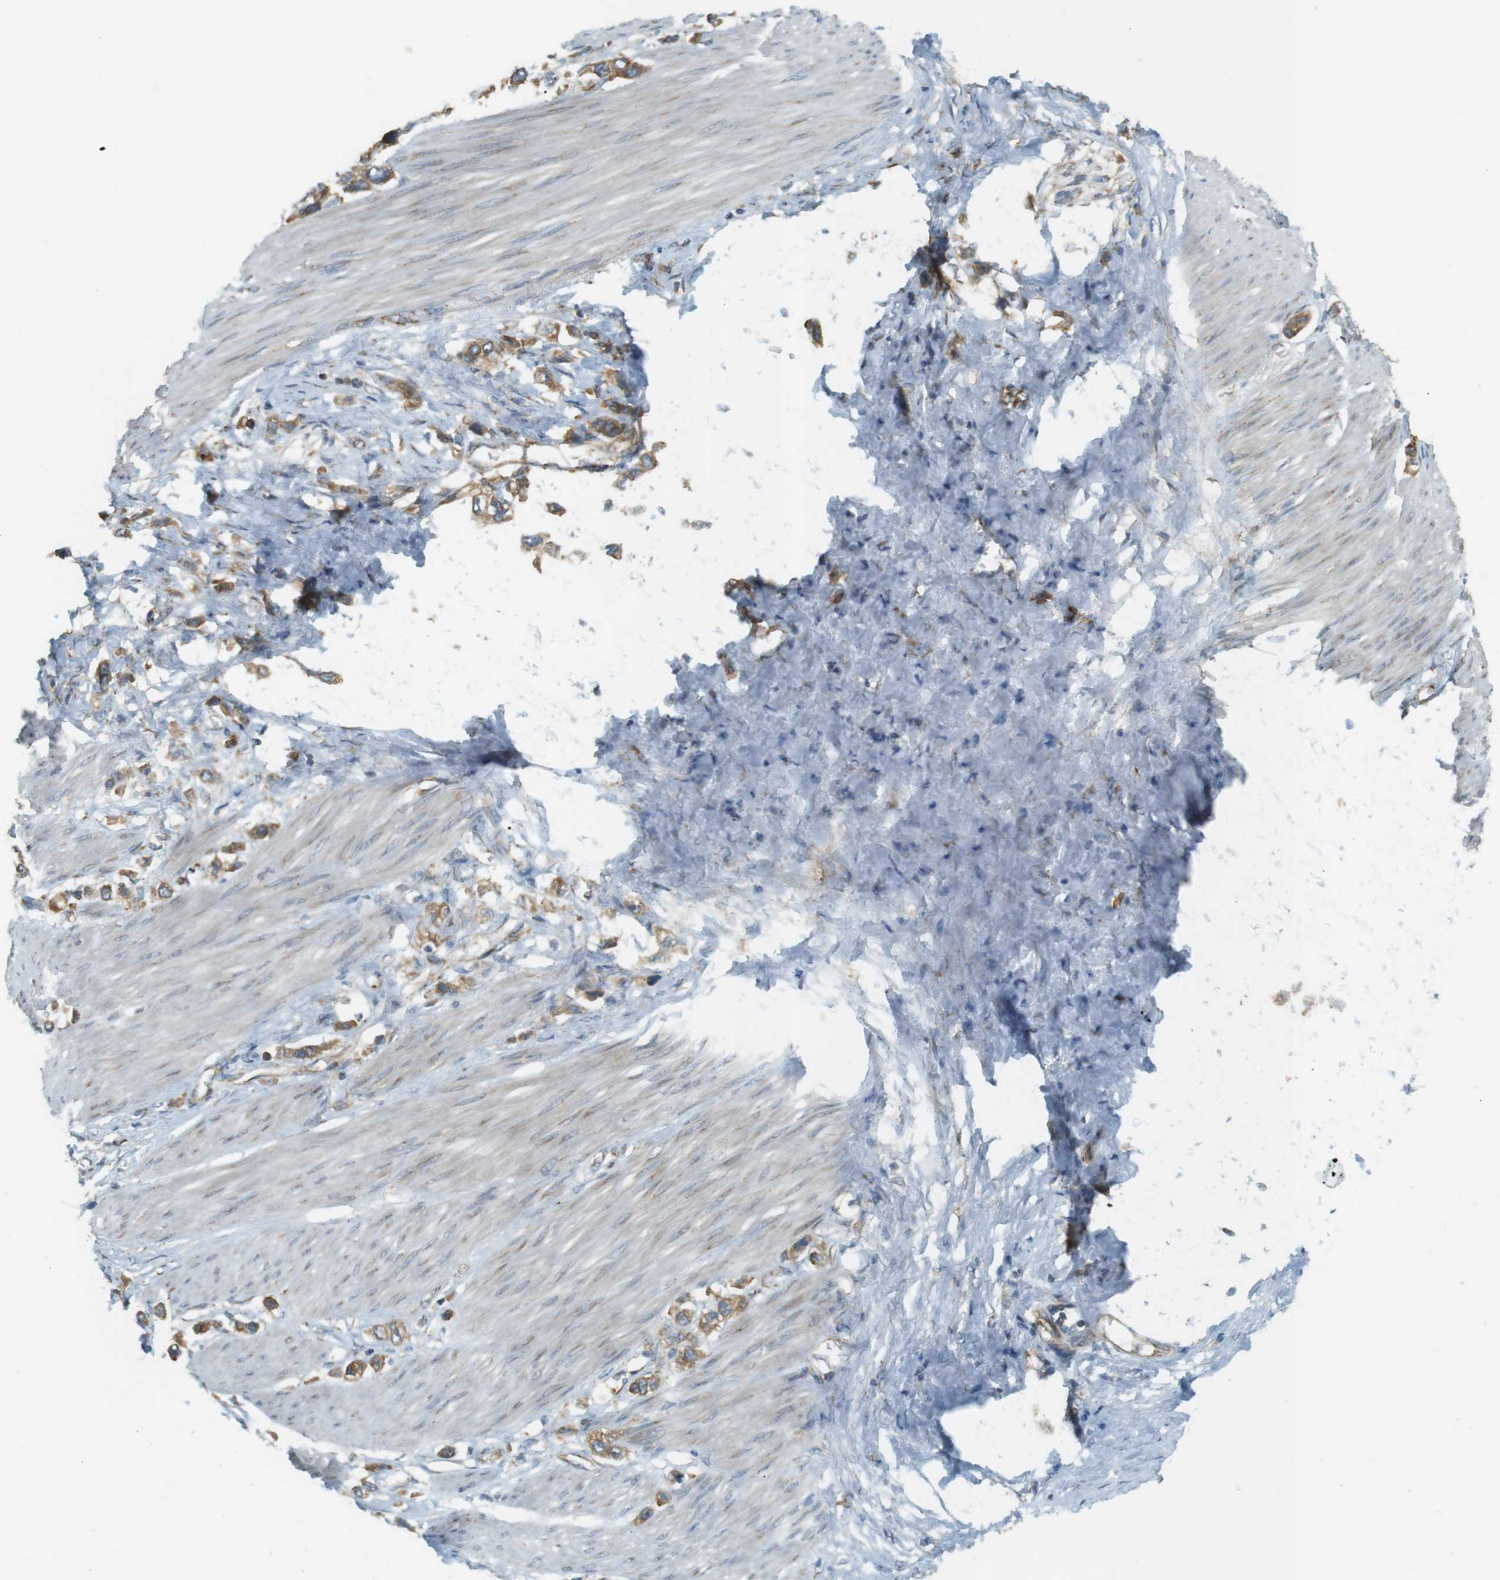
{"staining": {"intensity": "moderate", "quantity": ">75%", "location": "cytoplasmic/membranous"}, "tissue": "stomach cancer", "cell_type": "Tumor cells", "image_type": "cancer", "snomed": [{"axis": "morphology", "description": "Normal tissue, NOS"}, {"axis": "morphology", "description": "Adenocarcinoma, NOS"}, {"axis": "morphology", "description": "Adenocarcinoma, High grade"}, {"axis": "topography", "description": "Stomach, upper"}, {"axis": "topography", "description": "Stomach"}], "caption": "Tumor cells display moderate cytoplasmic/membranous expression in about >75% of cells in stomach cancer (high-grade adenocarcinoma).", "gene": "SLC41A1", "patient": {"sex": "female", "age": 65}}